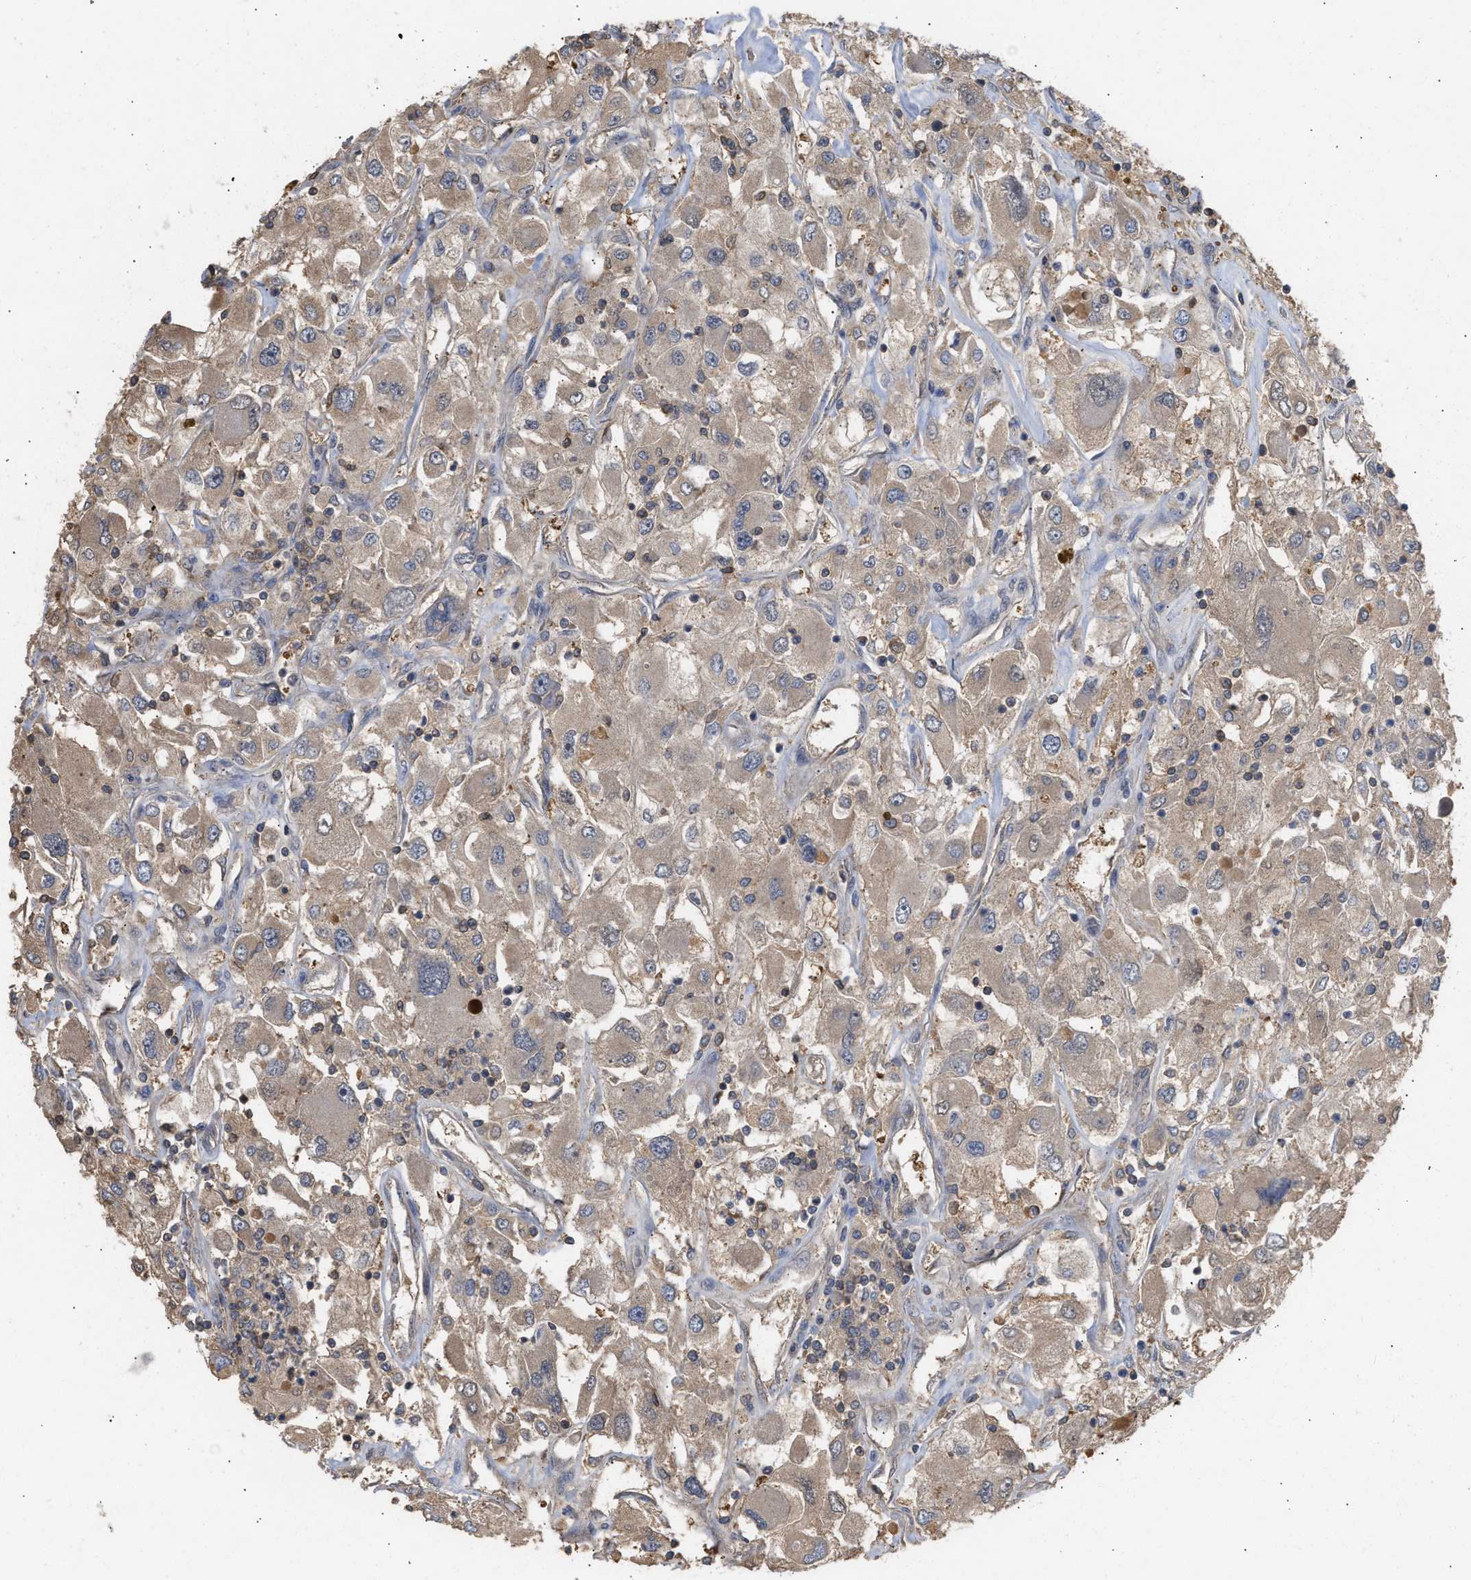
{"staining": {"intensity": "moderate", "quantity": ">75%", "location": "cytoplasmic/membranous"}, "tissue": "renal cancer", "cell_type": "Tumor cells", "image_type": "cancer", "snomed": [{"axis": "morphology", "description": "Adenocarcinoma, NOS"}, {"axis": "topography", "description": "Kidney"}], "caption": "Renal cancer (adenocarcinoma) tissue reveals moderate cytoplasmic/membranous expression in approximately >75% of tumor cells, visualized by immunohistochemistry. The staining was performed using DAB (3,3'-diaminobenzidine), with brown indicating positive protein expression. Nuclei are stained blue with hematoxylin.", "gene": "FITM1", "patient": {"sex": "female", "age": 52}}